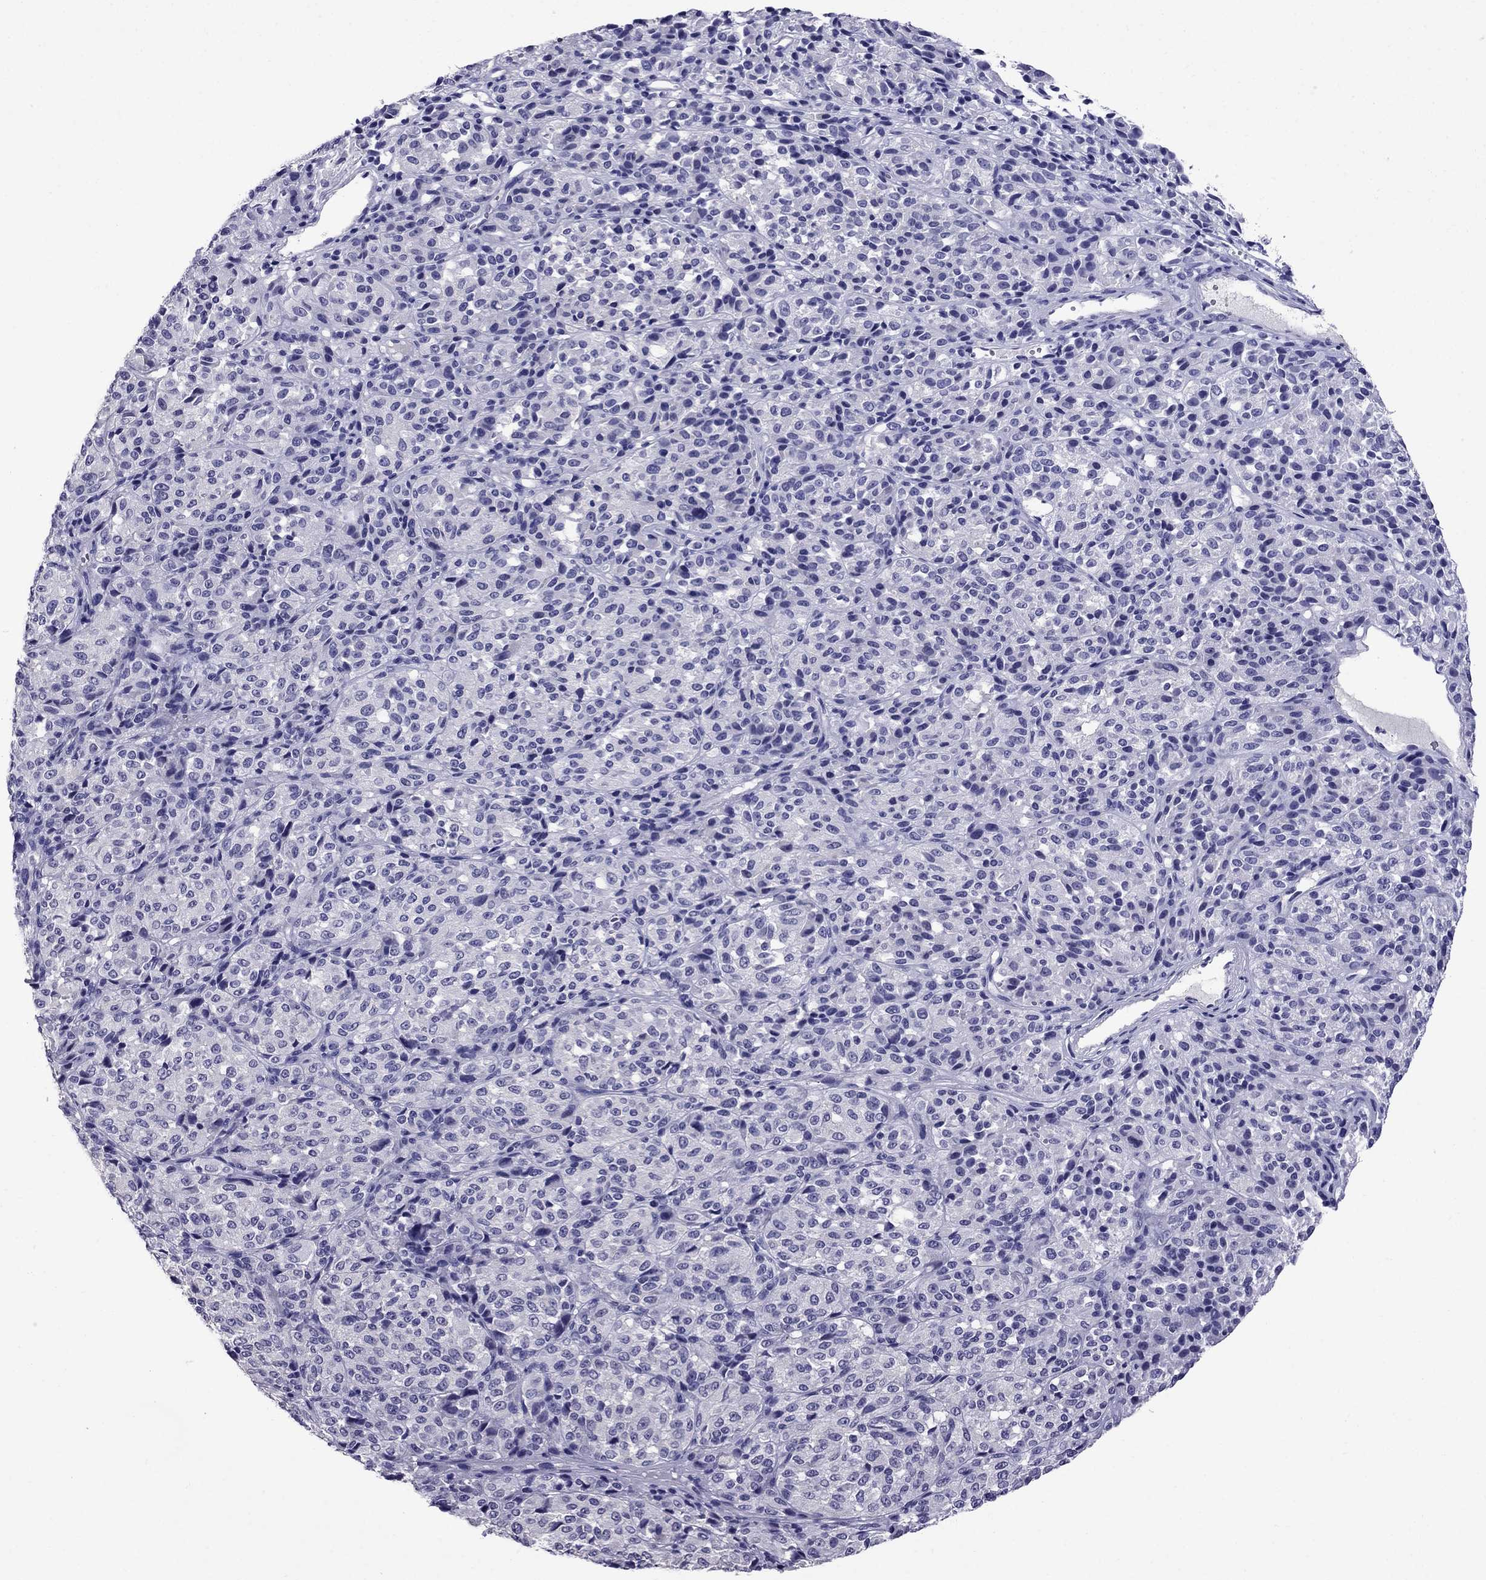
{"staining": {"intensity": "negative", "quantity": "none", "location": "none"}, "tissue": "melanoma", "cell_type": "Tumor cells", "image_type": "cancer", "snomed": [{"axis": "morphology", "description": "Malignant melanoma, Metastatic site"}, {"axis": "topography", "description": "Brain"}], "caption": "DAB (3,3'-diaminobenzidine) immunohistochemical staining of malignant melanoma (metastatic site) demonstrates no significant staining in tumor cells. (DAB immunohistochemistry, high magnification).", "gene": "OLFM4", "patient": {"sex": "female", "age": 56}}